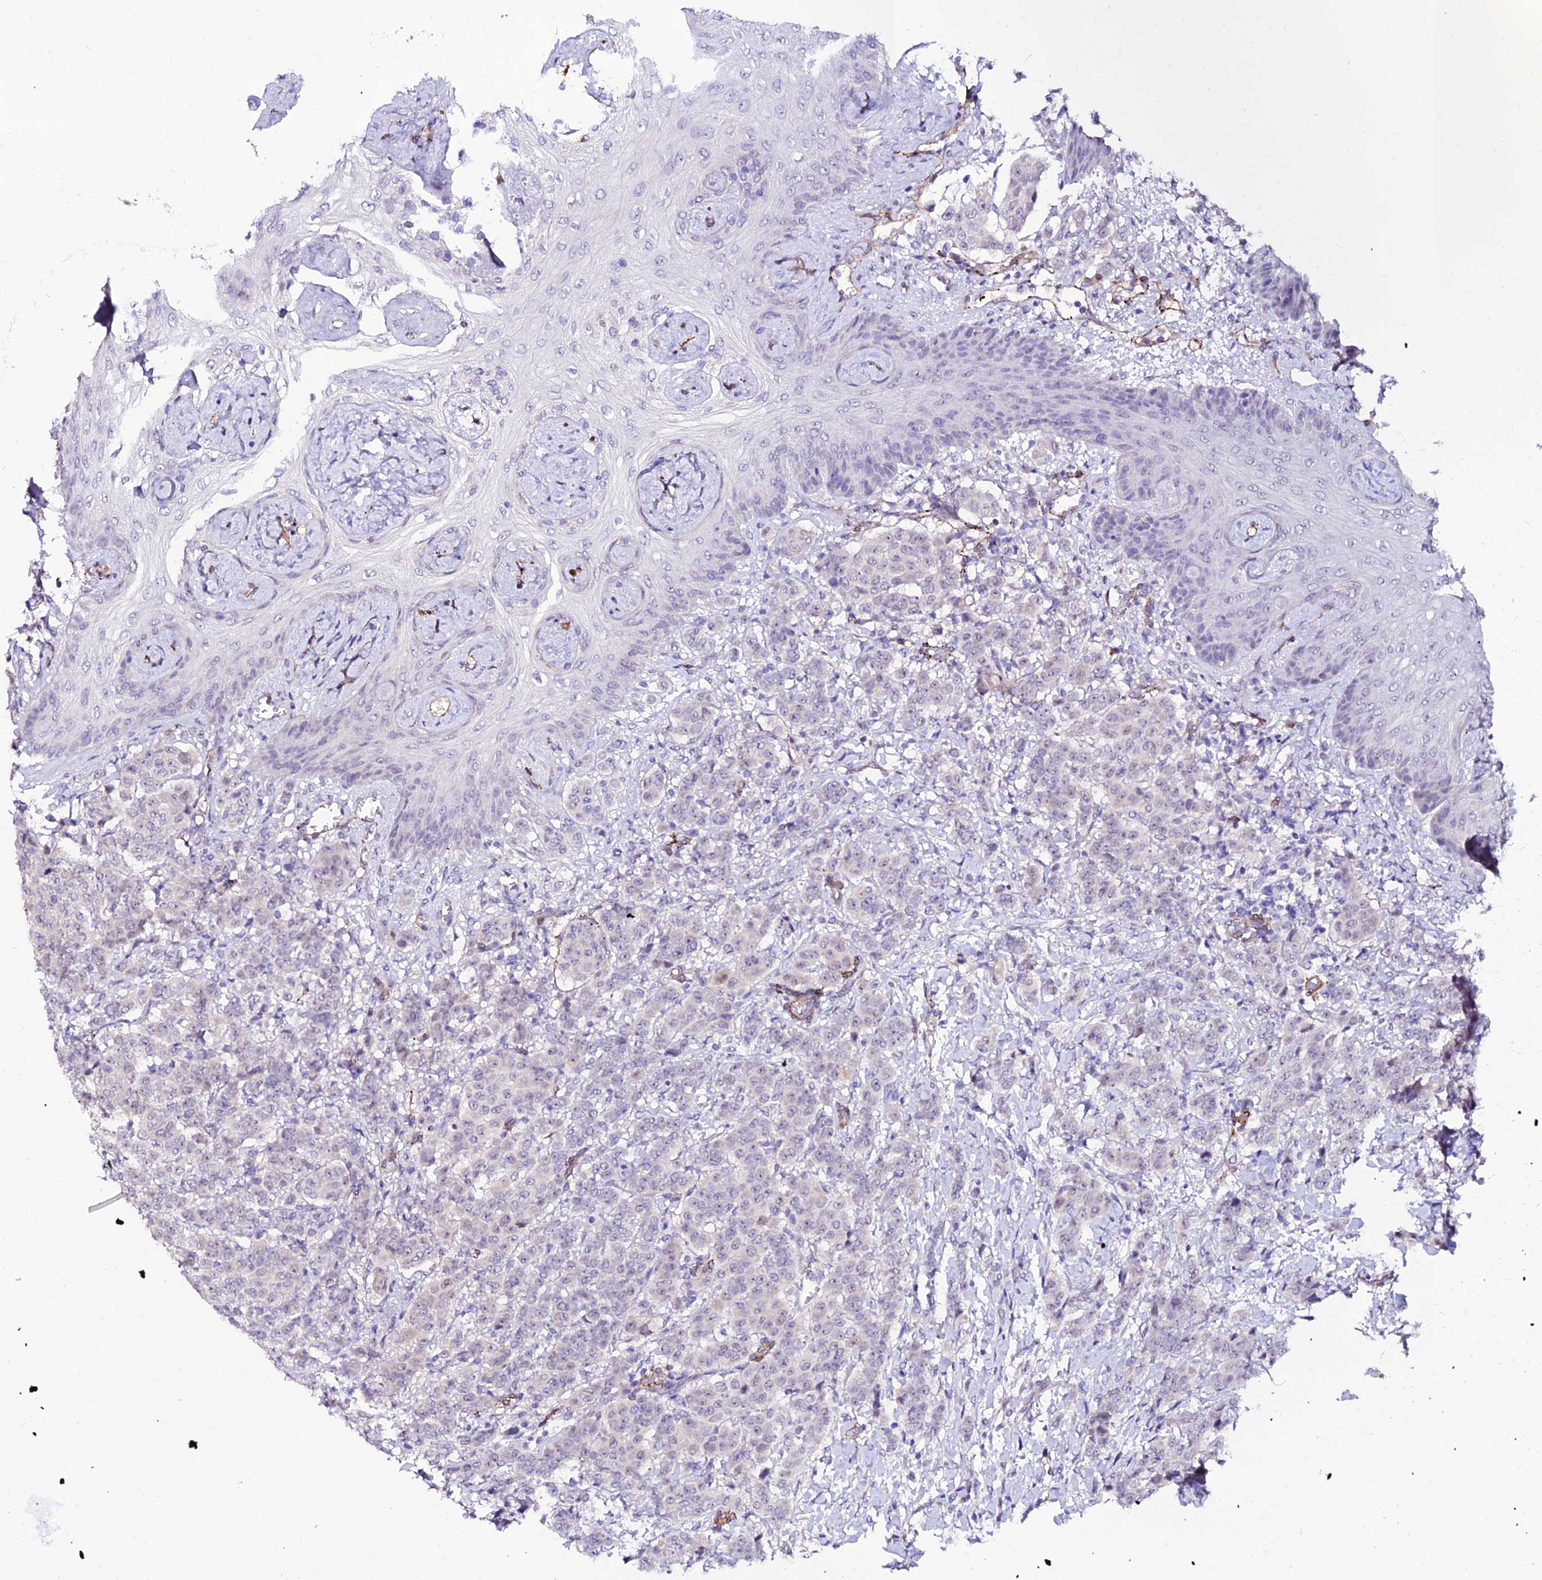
{"staining": {"intensity": "negative", "quantity": "none", "location": "none"}, "tissue": "breast cancer", "cell_type": "Tumor cells", "image_type": "cancer", "snomed": [{"axis": "morphology", "description": "Duct carcinoma"}, {"axis": "topography", "description": "Breast"}], "caption": "Immunohistochemical staining of breast intraductal carcinoma reveals no significant expression in tumor cells.", "gene": "ALDH3B2", "patient": {"sex": "female", "age": 40}}